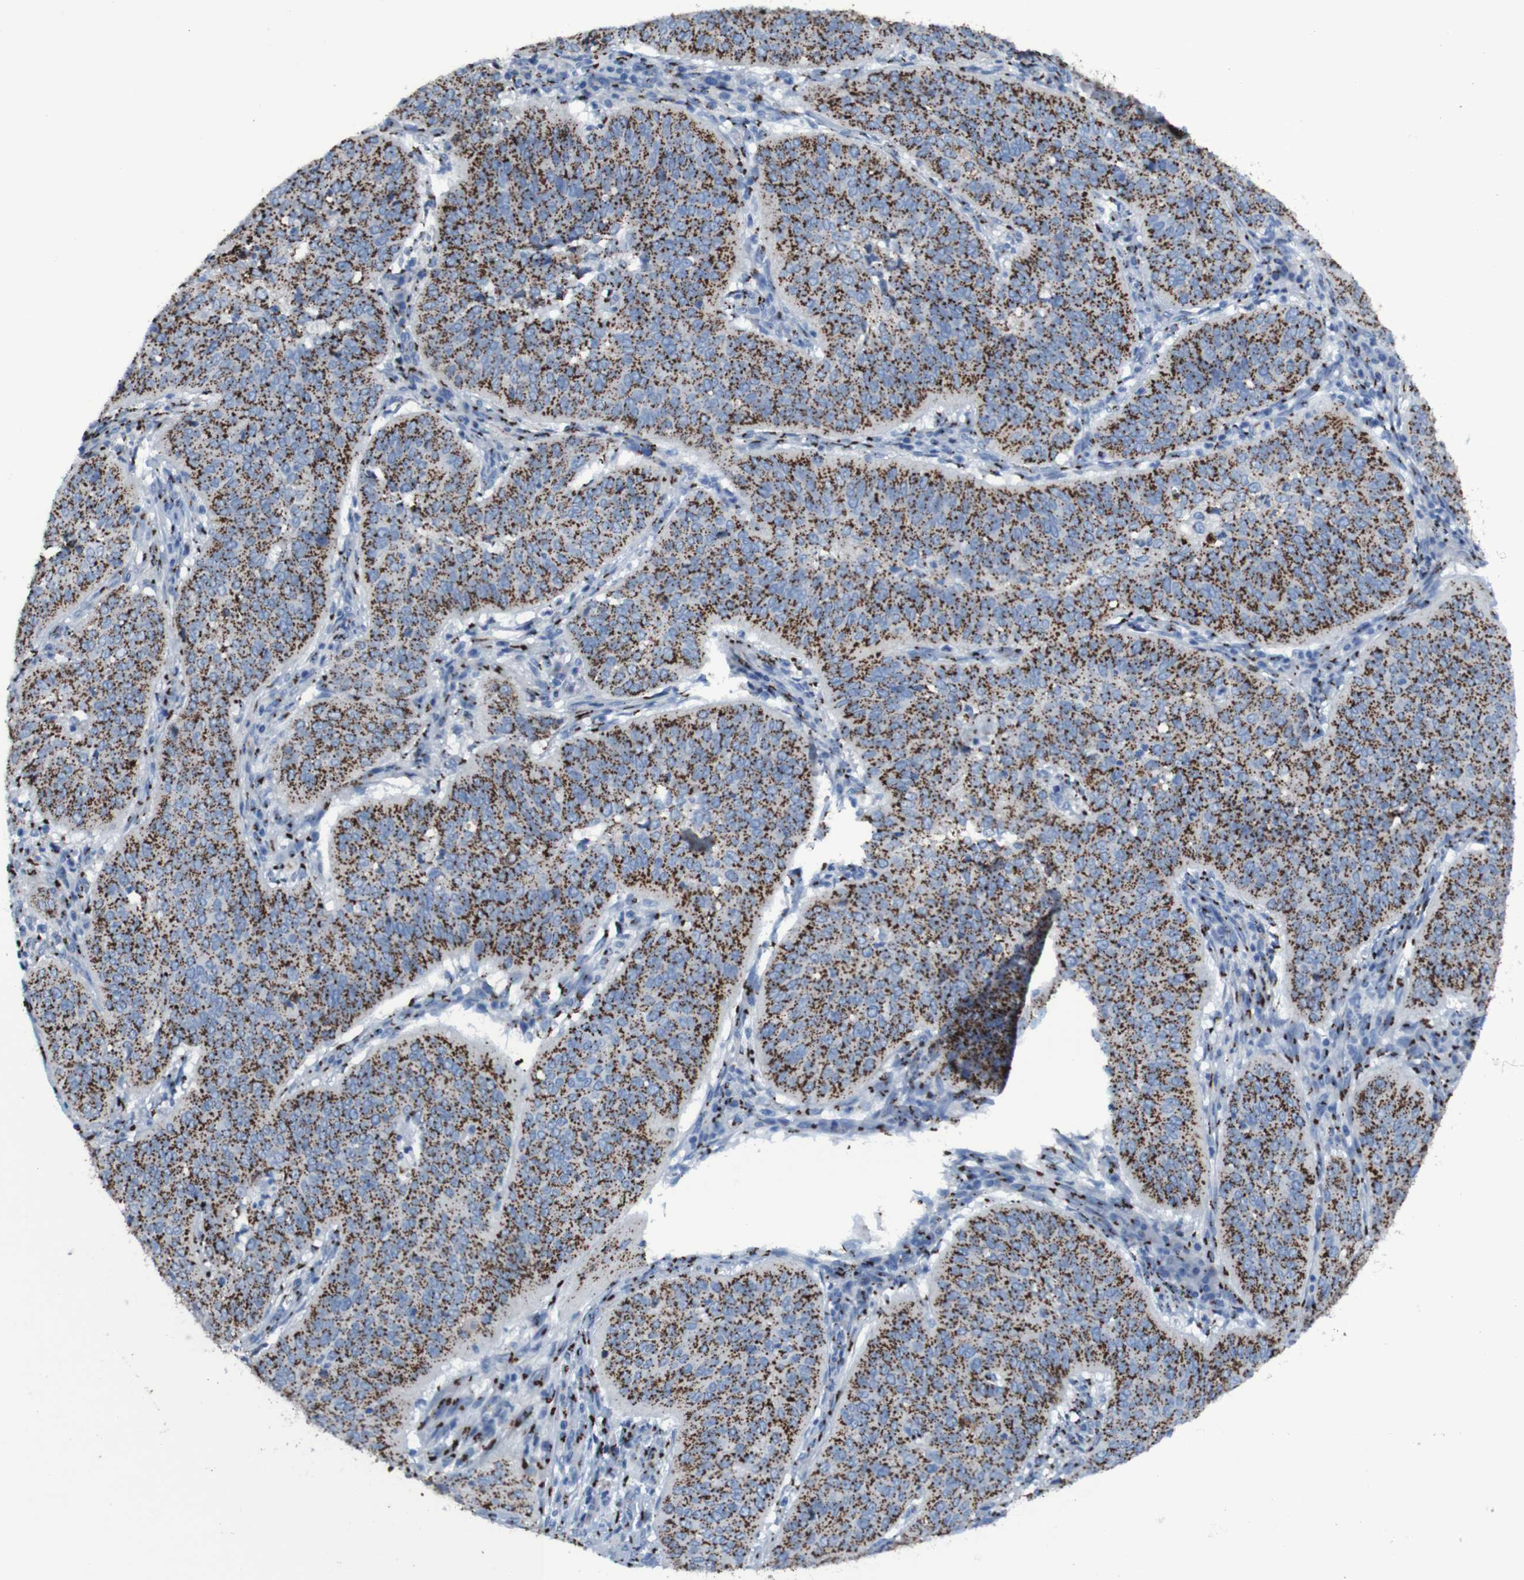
{"staining": {"intensity": "strong", "quantity": ">75%", "location": "cytoplasmic/membranous"}, "tissue": "cervical cancer", "cell_type": "Tumor cells", "image_type": "cancer", "snomed": [{"axis": "morphology", "description": "Normal tissue, NOS"}, {"axis": "morphology", "description": "Squamous cell carcinoma, NOS"}, {"axis": "topography", "description": "Cervix"}], "caption": "This photomicrograph shows squamous cell carcinoma (cervical) stained with immunohistochemistry (IHC) to label a protein in brown. The cytoplasmic/membranous of tumor cells show strong positivity for the protein. Nuclei are counter-stained blue.", "gene": "GOLM1", "patient": {"sex": "female", "age": 39}}